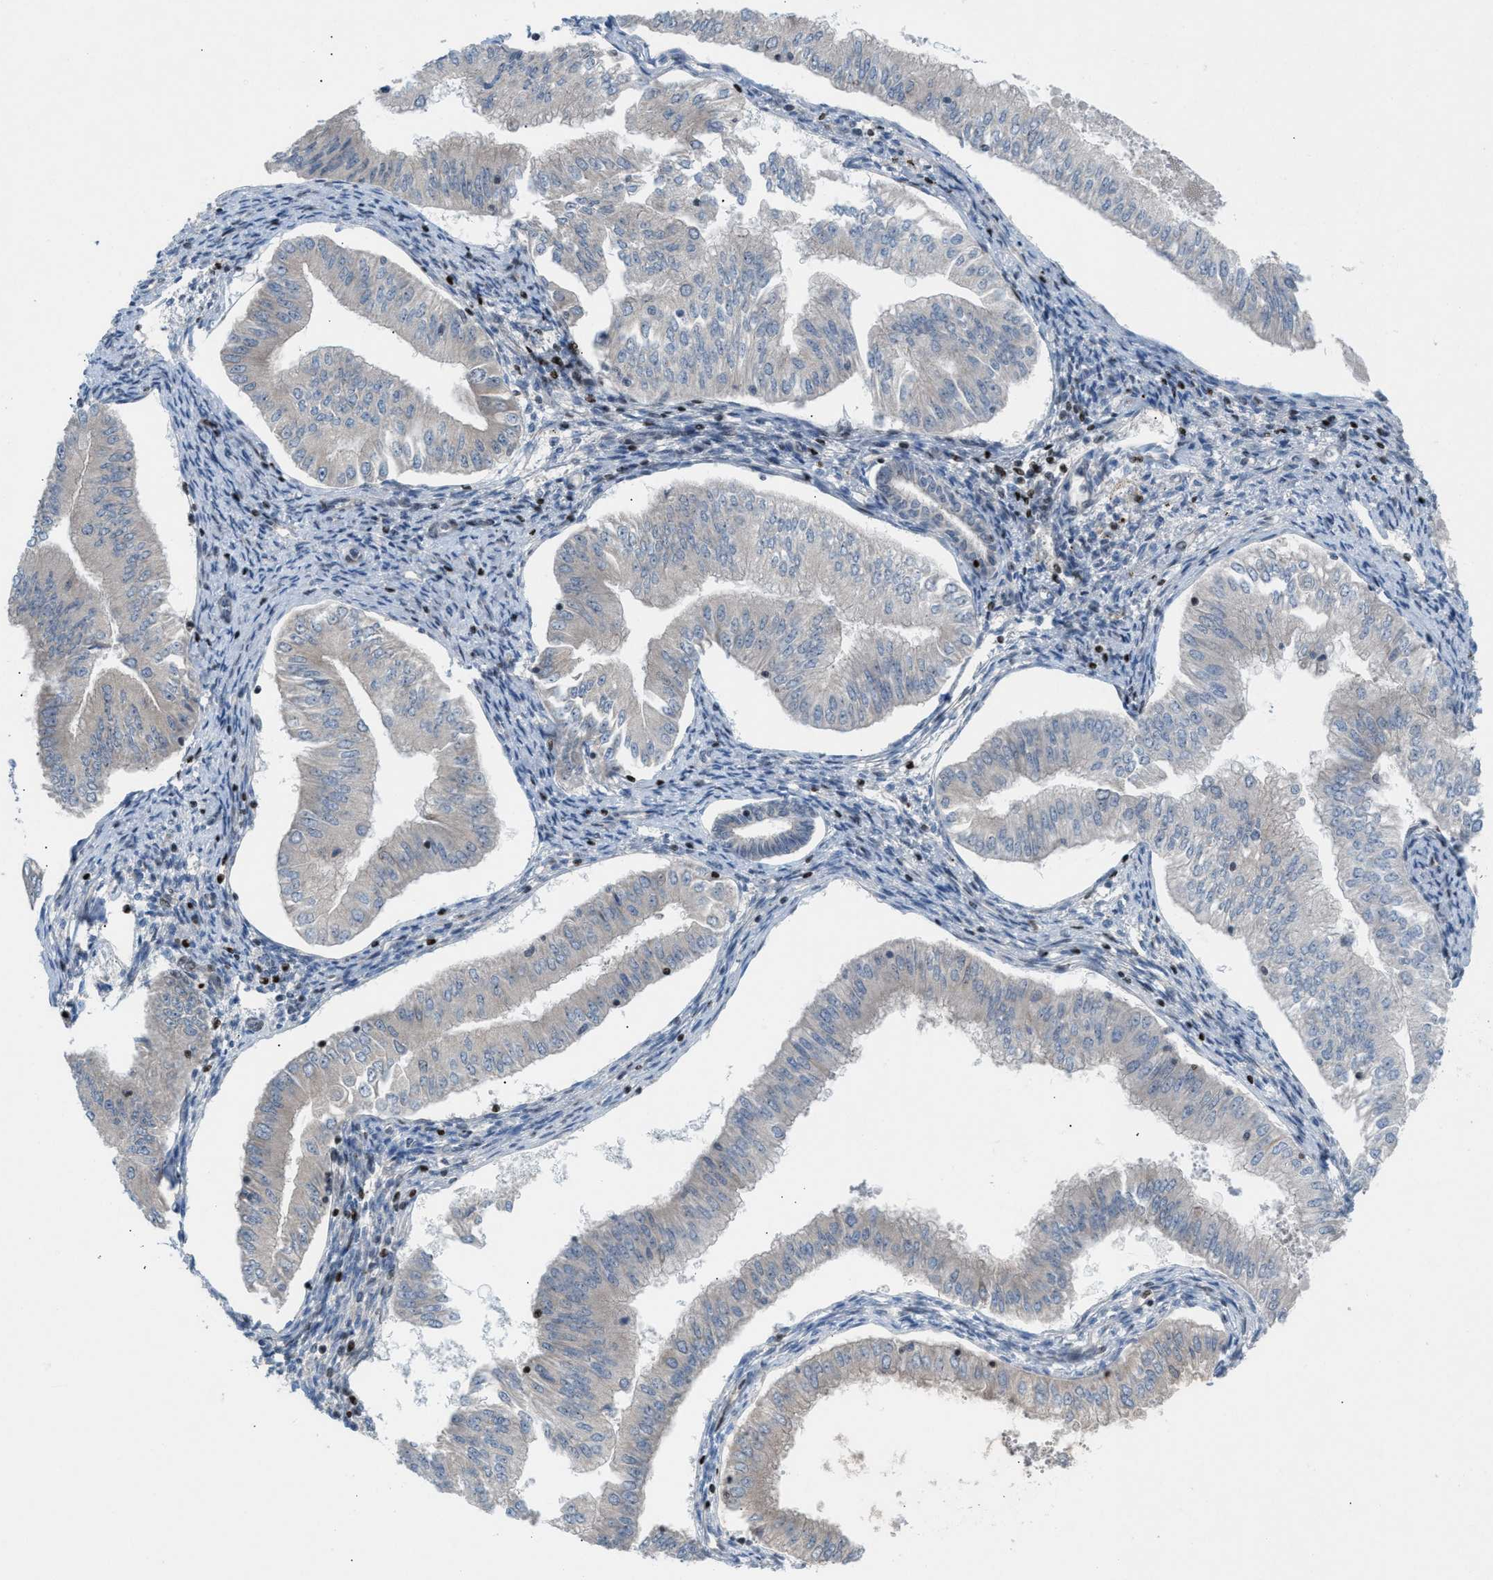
{"staining": {"intensity": "negative", "quantity": "none", "location": "none"}, "tissue": "endometrial cancer", "cell_type": "Tumor cells", "image_type": "cancer", "snomed": [{"axis": "morphology", "description": "Normal tissue, NOS"}, {"axis": "morphology", "description": "Adenocarcinoma, NOS"}, {"axis": "topography", "description": "Endometrium"}], "caption": "The photomicrograph demonstrates no staining of tumor cells in endometrial cancer.", "gene": "ZNF276", "patient": {"sex": "female", "age": 53}}